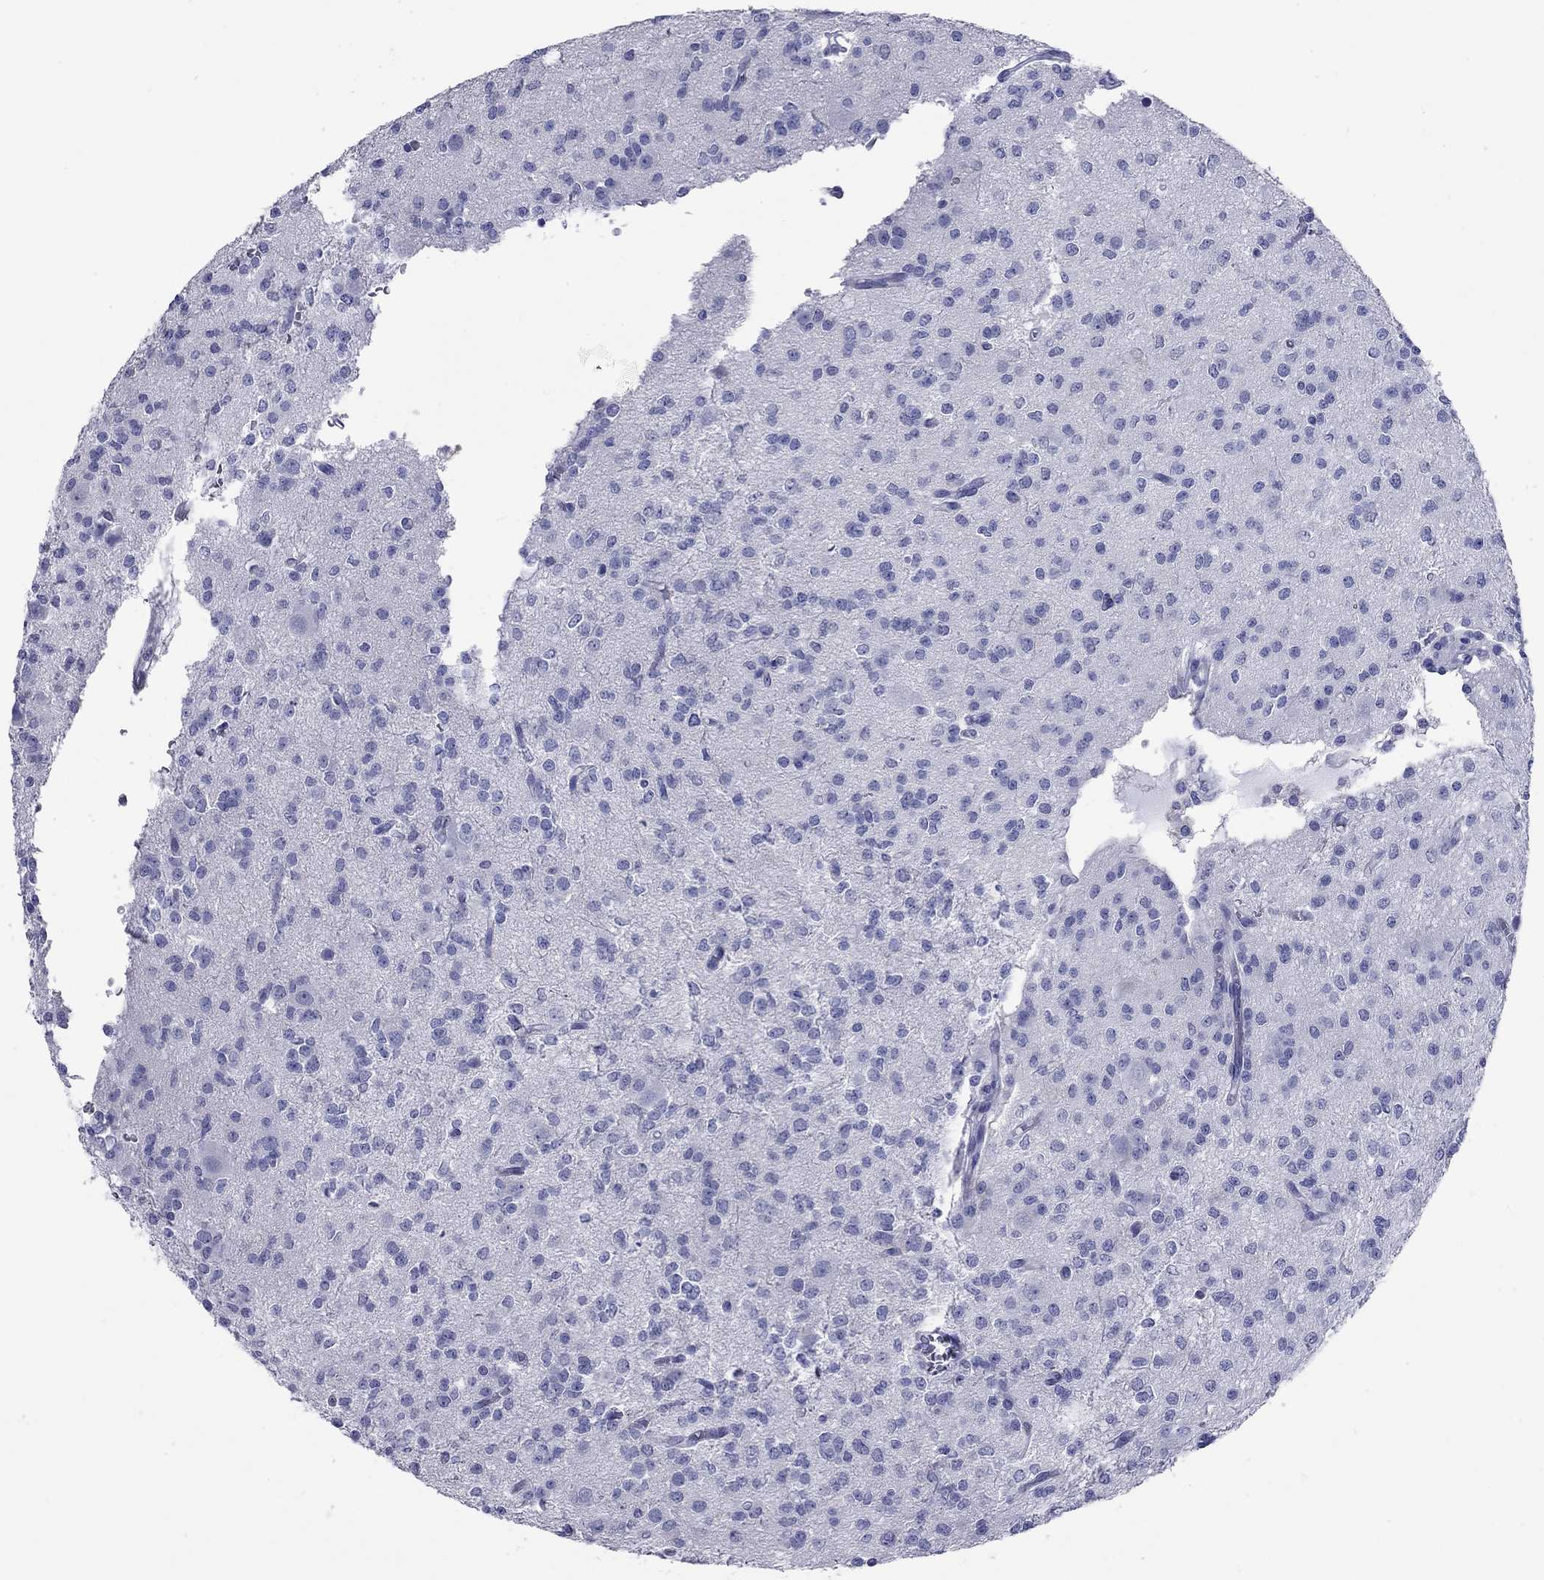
{"staining": {"intensity": "negative", "quantity": "none", "location": "none"}, "tissue": "glioma", "cell_type": "Tumor cells", "image_type": "cancer", "snomed": [{"axis": "morphology", "description": "Glioma, malignant, Low grade"}, {"axis": "topography", "description": "Brain"}], "caption": "DAB immunohistochemical staining of human glioma demonstrates no significant positivity in tumor cells. (Stains: DAB (3,3'-diaminobenzidine) immunohistochemistry (IHC) with hematoxylin counter stain, Microscopy: brightfield microscopy at high magnification).", "gene": "ACTL7B", "patient": {"sex": "male", "age": 27}}